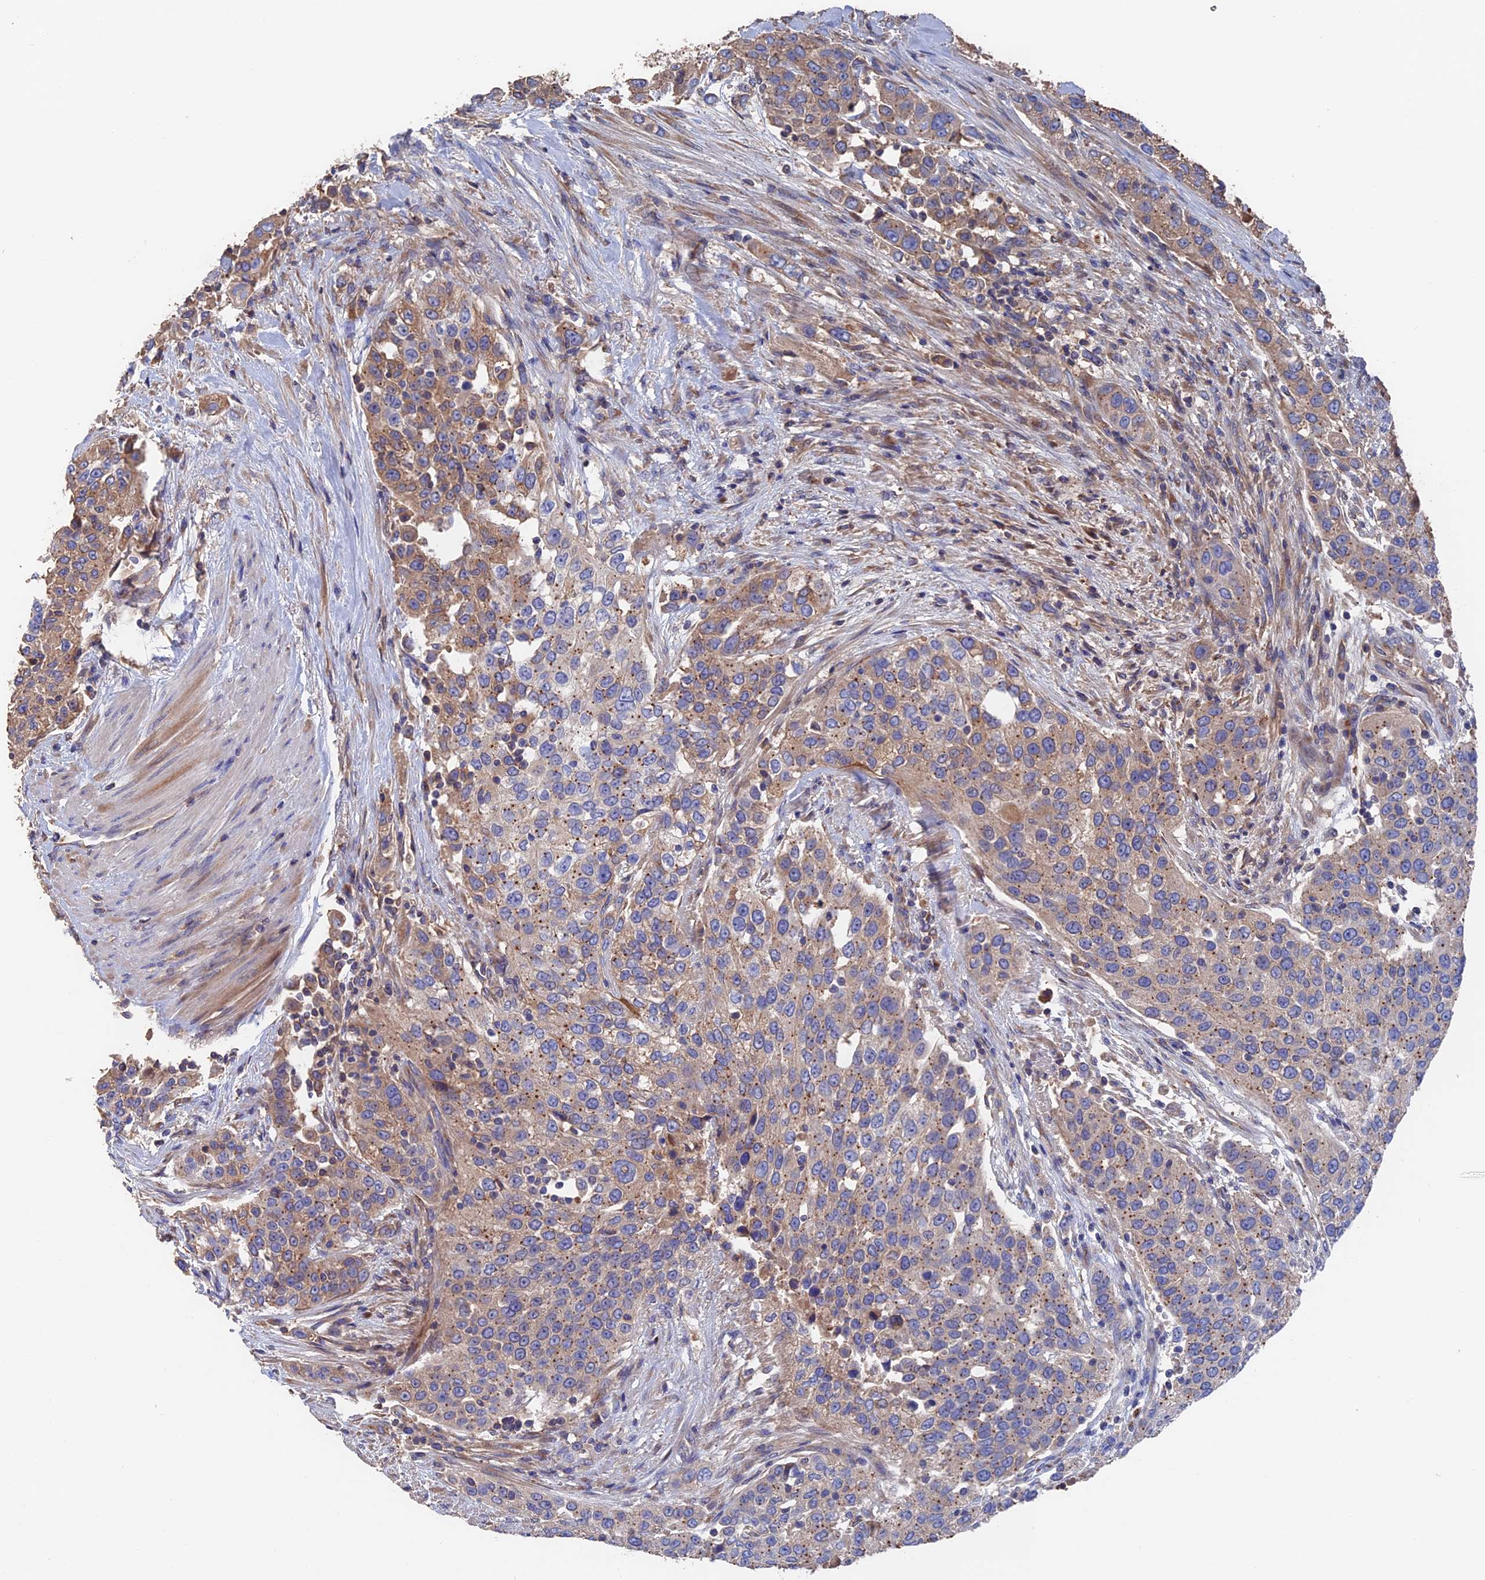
{"staining": {"intensity": "moderate", "quantity": "25%-75%", "location": "cytoplasmic/membranous"}, "tissue": "urothelial cancer", "cell_type": "Tumor cells", "image_type": "cancer", "snomed": [{"axis": "morphology", "description": "Urothelial carcinoma, High grade"}, {"axis": "topography", "description": "Urinary bladder"}], "caption": "High-grade urothelial carcinoma was stained to show a protein in brown. There is medium levels of moderate cytoplasmic/membranous positivity in about 25%-75% of tumor cells.", "gene": "HPF1", "patient": {"sex": "female", "age": 80}}